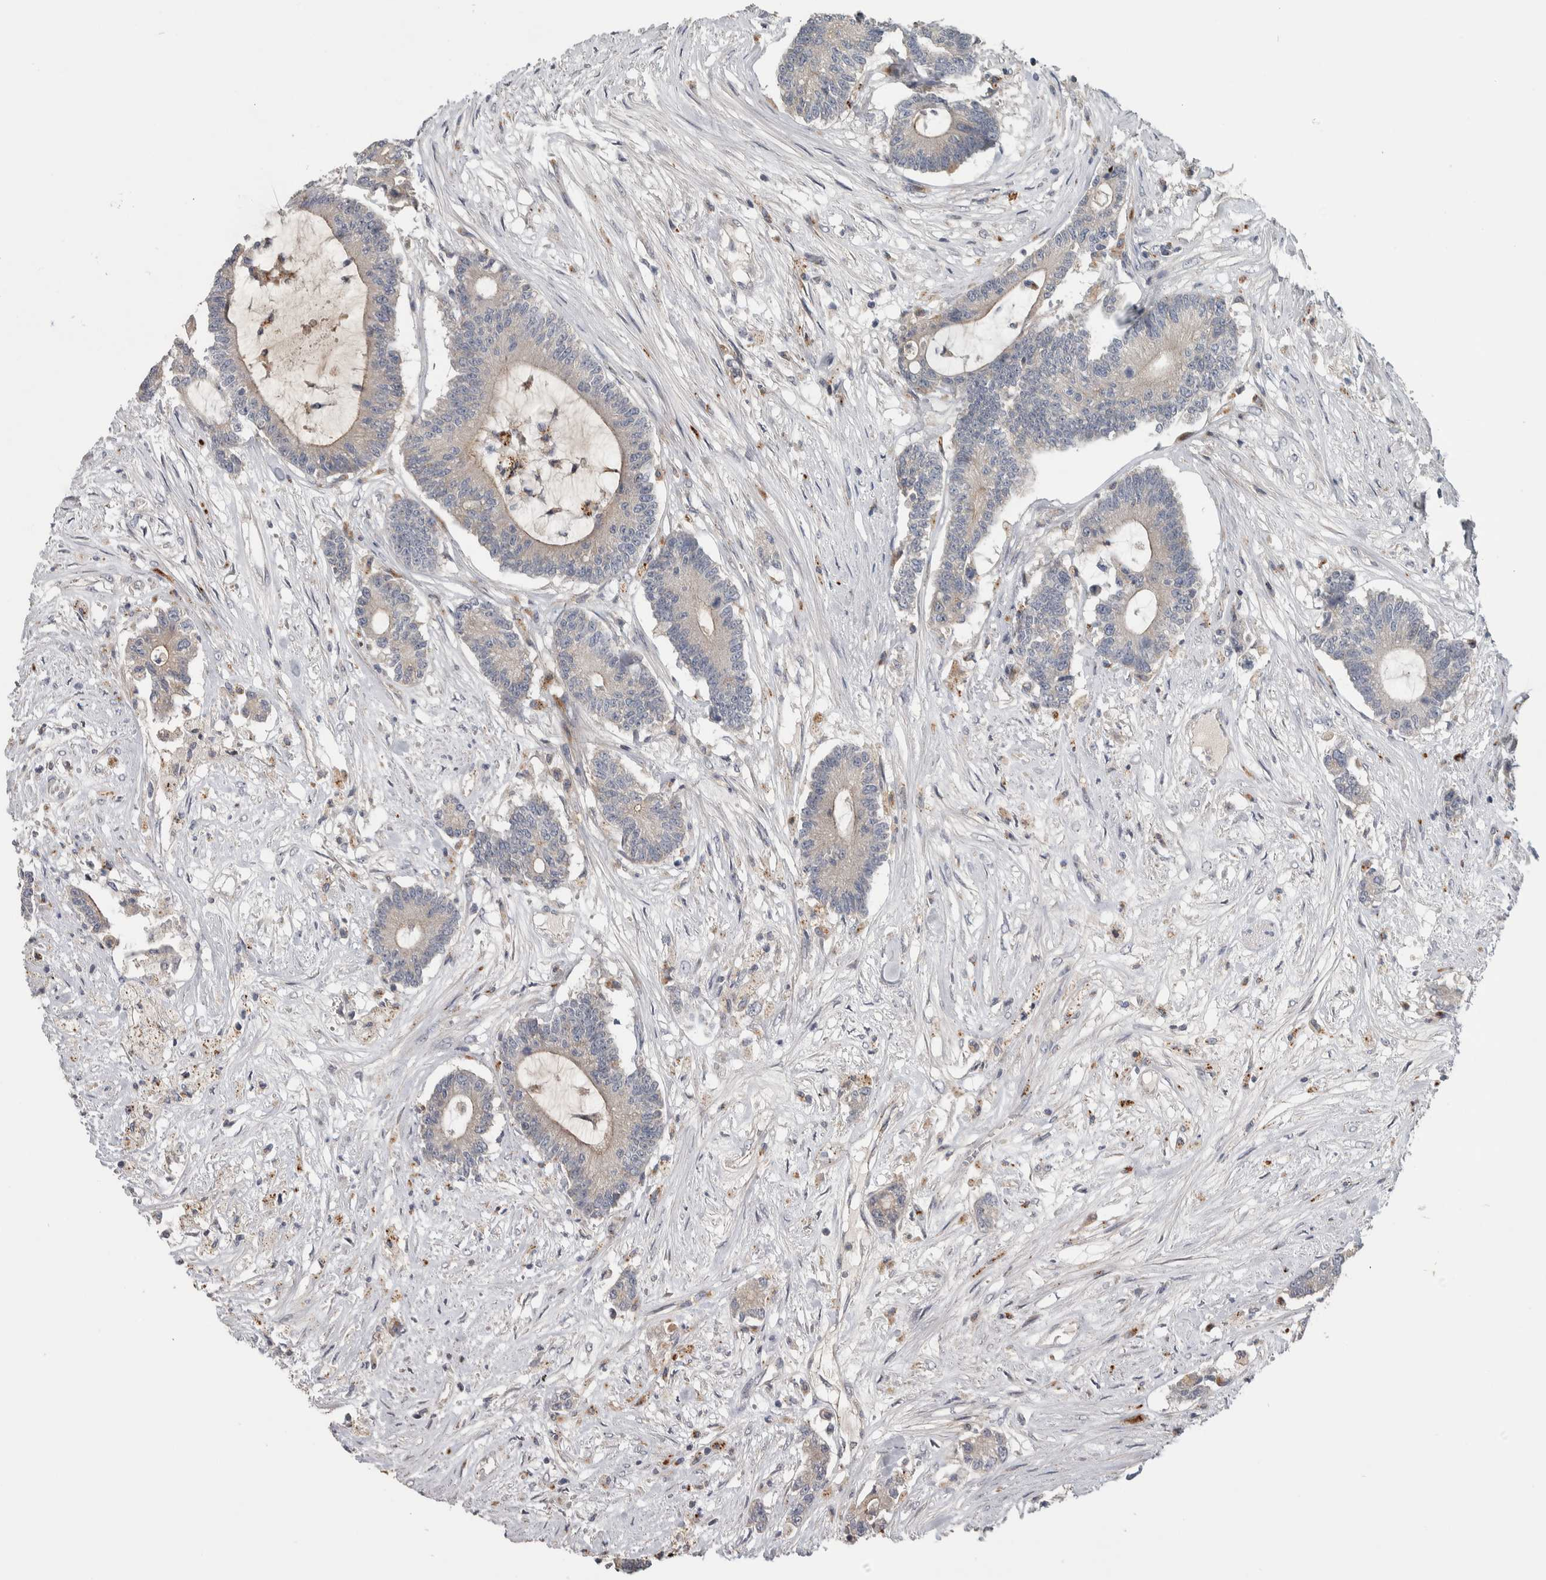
{"staining": {"intensity": "negative", "quantity": "none", "location": "none"}, "tissue": "colorectal cancer", "cell_type": "Tumor cells", "image_type": "cancer", "snomed": [{"axis": "morphology", "description": "Adenocarcinoma, NOS"}, {"axis": "topography", "description": "Colon"}], "caption": "Immunohistochemistry (IHC) histopathology image of neoplastic tissue: human adenocarcinoma (colorectal) stained with DAB (3,3'-diaminobenzidine) demonstrates no significant protein expression in tumor cells.", "gene": "FAM83G", "patient": {"sex": "female", "age": 84}}